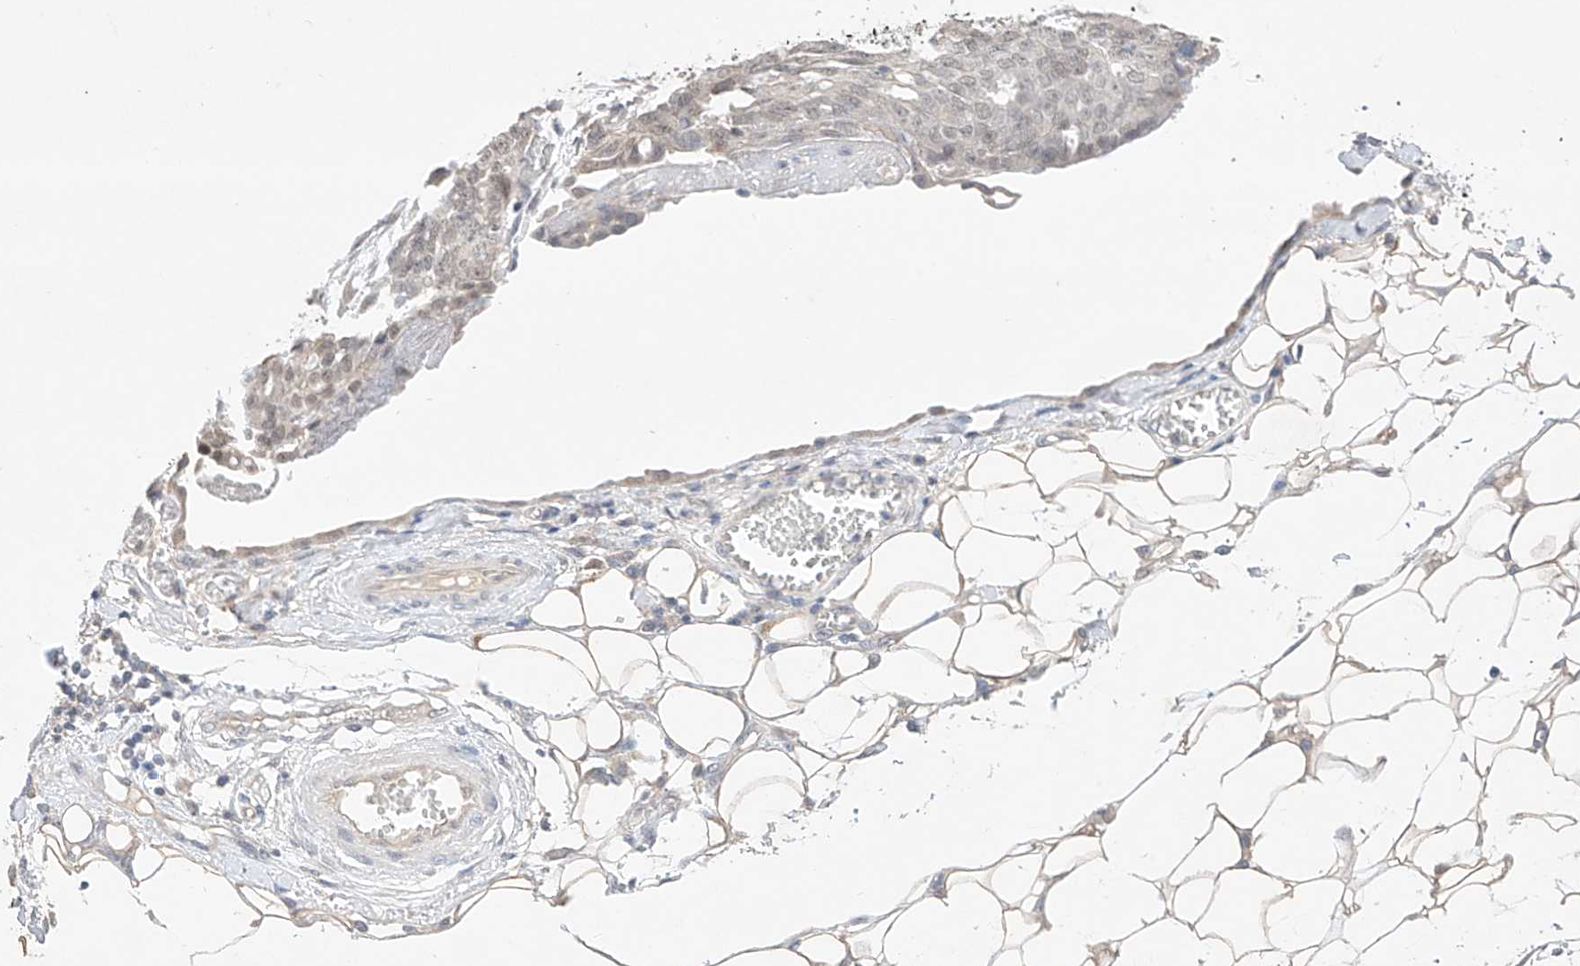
{"staining": {"intensity": "negative", "quantity": "none", "location": "none"}, "tissue": "ovarian cancer", "cell_type": "Tumor cells", "image_type": "cancer", "snomed": [{"axis": "morphology", "description": "Cystadenocarcinoma, serous, NOS"}, {"axis": "topography", "description": "Soft tissue"}, {"axis": "topography", "description": "Ovary"}], "caption": "The image shows no significant staining in tumor cells of ovarian cancer.", "gene": "IL22RA2", "patient": {"sex": "female", "age": 57}}